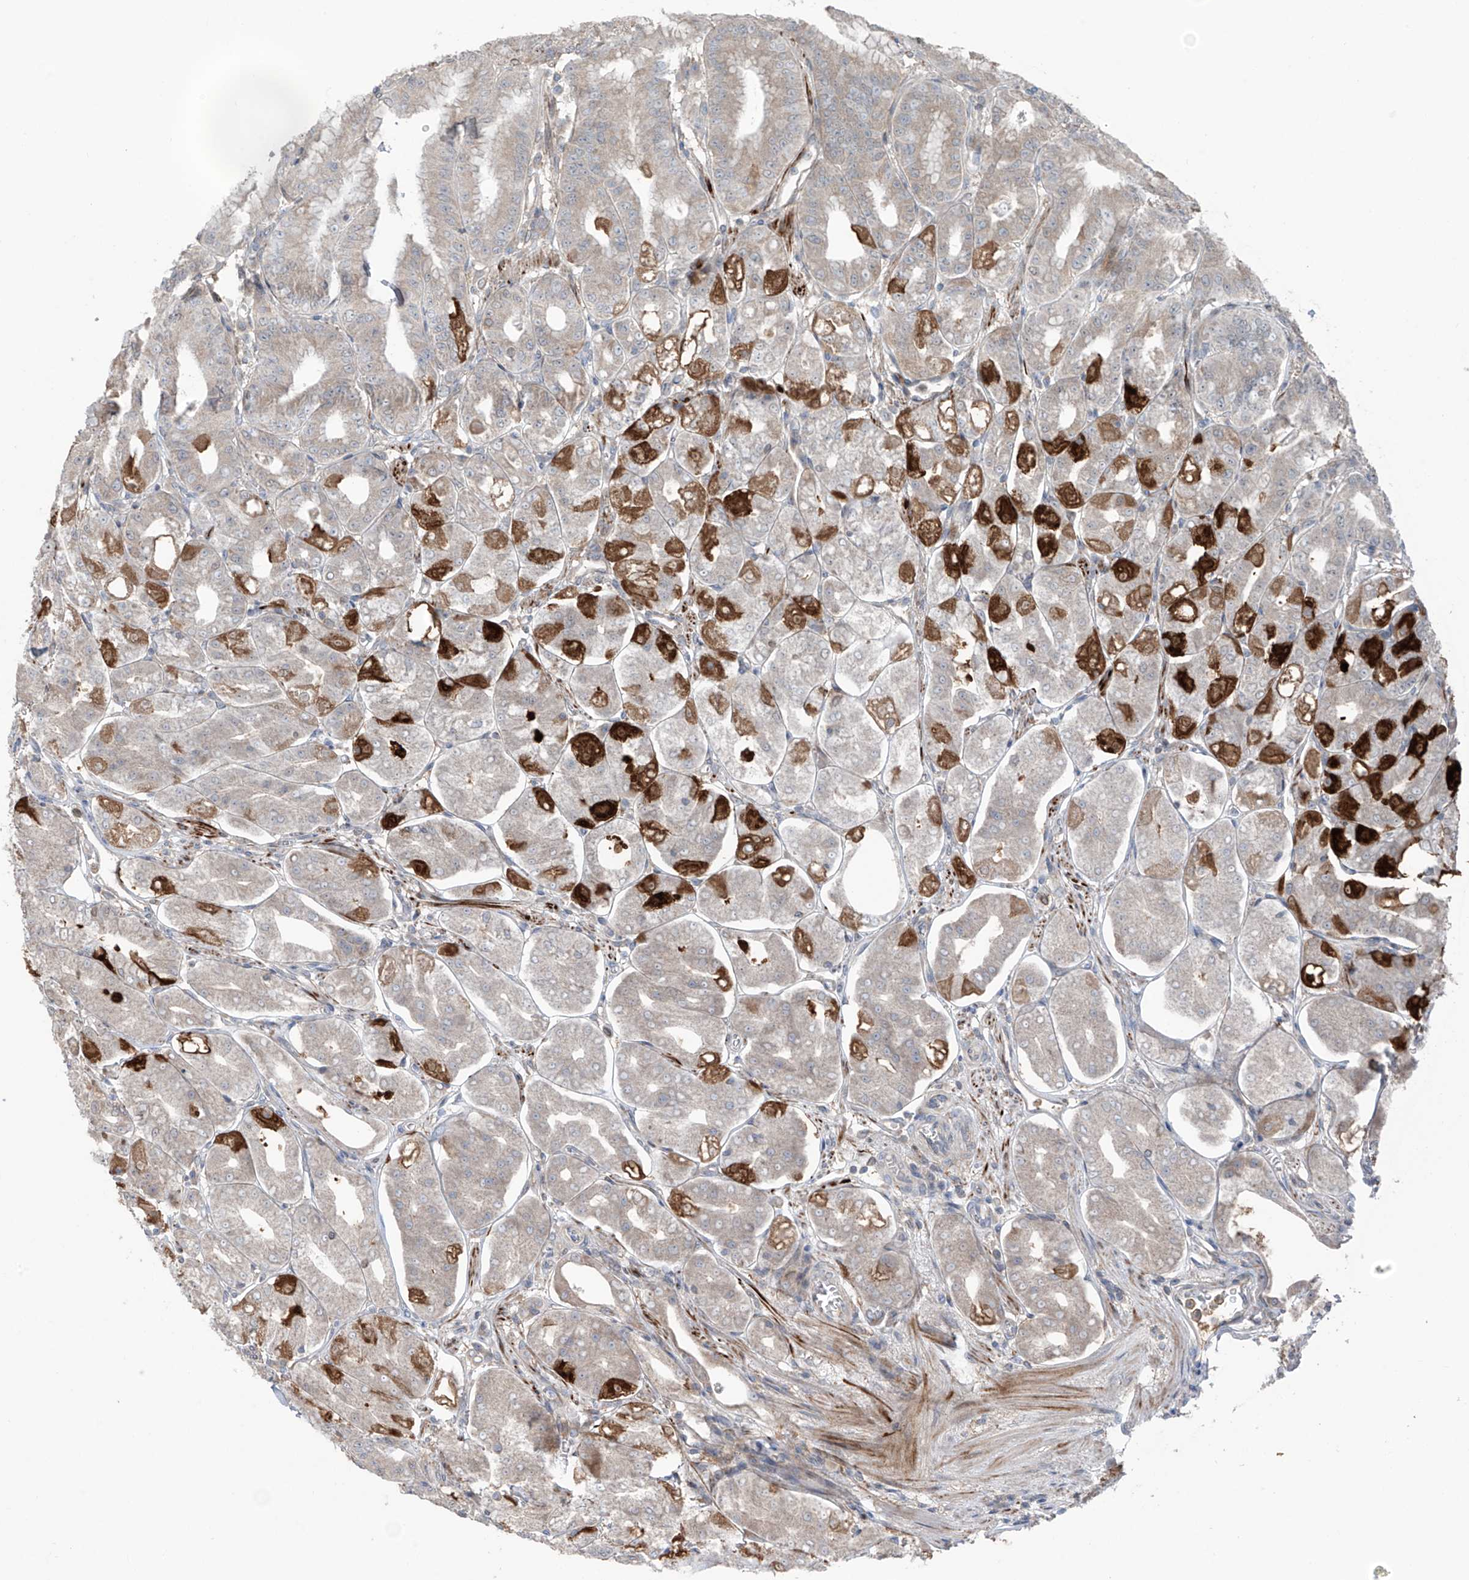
{"staining": {"intensity": "strong", "quantity": "25%-75%", "location": "cytoplasmic/membranous"}, "tissue": "stomach", "cell_type": "Glandular cells", "image_type": "normal", "snomed": [{"axis": "morphology", "description": "Normal tissue, NOS"}, {"axis": "topography", "description": "Stomach, lower"}], "caption": "This photomicrograph shows normal stomach stained with IHC to label a protein in brown. The cytoplasmic/membranous of glandular cells show strong positivity for the protein. Nuclei are counter-stained blue.", "gene": "SAMD3", "patient": {"sex": "male", "age": 71}}